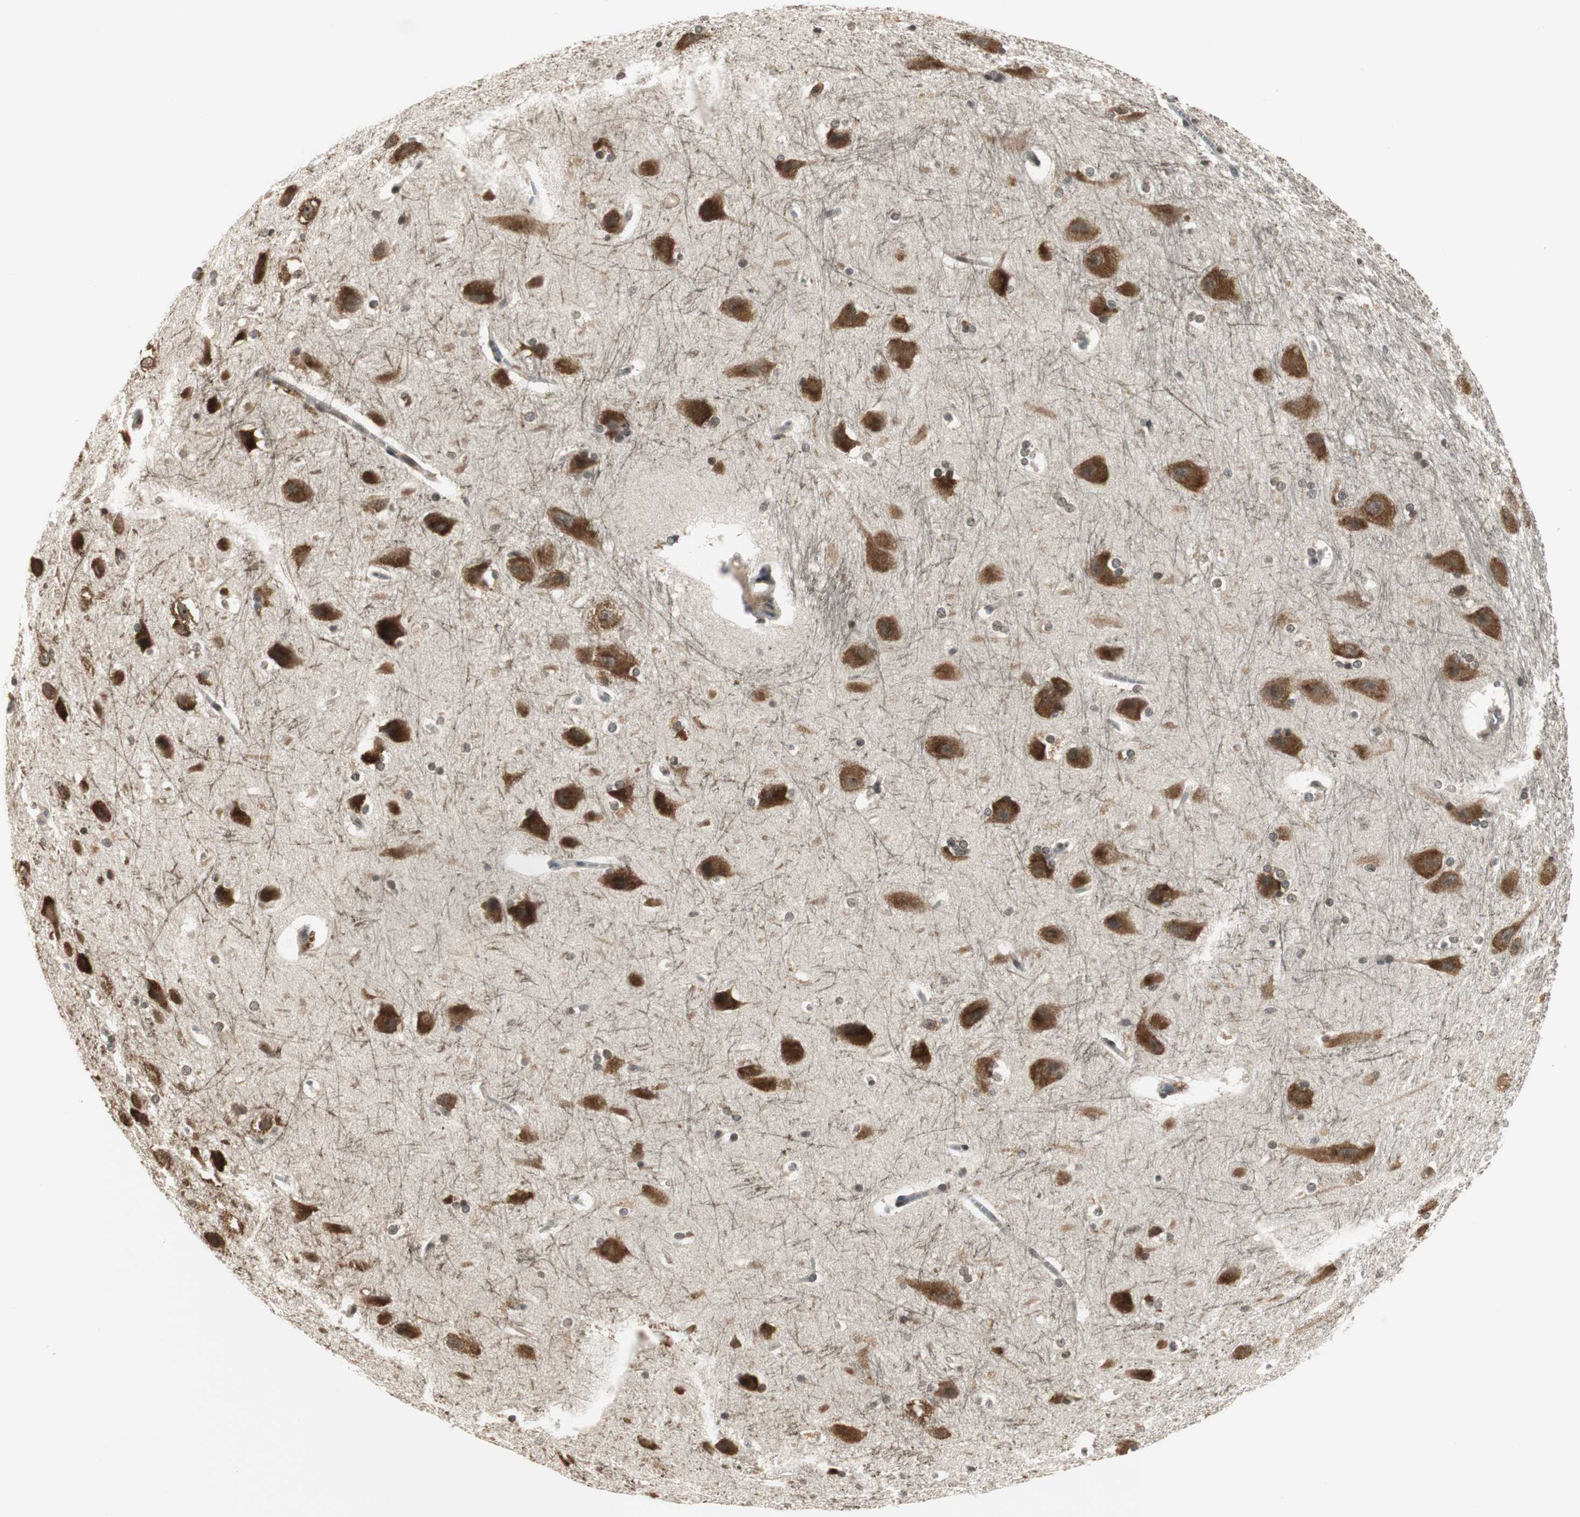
{"staining": {"intensity": "strong", "quantity": "25%-75%", "location": "cytoplasmic/membranous,nuclear"}, "tissue": "hippocampus", "cell_type": "Glial cells", "image_type": "normal", "snomed": [{"axis": "morphology", "description": "Normal tissue, NOS"}, {"axis": "topography", "description": "Hippocampus"}], "caption": "Benign hippocampus was stained to show a protein in brown. There is high levels of strong cytoplasmic/membranous,nuclear expression in about 25%-75% of glial cells. The protein is stained brown, and the nuclei are stained in blue (DAB (3,3'-diaminobenzidine) IHC with brightfield microscopy, high magnification).", "gene": "MPG", "patient": {"sex": "female", "age": 19}}